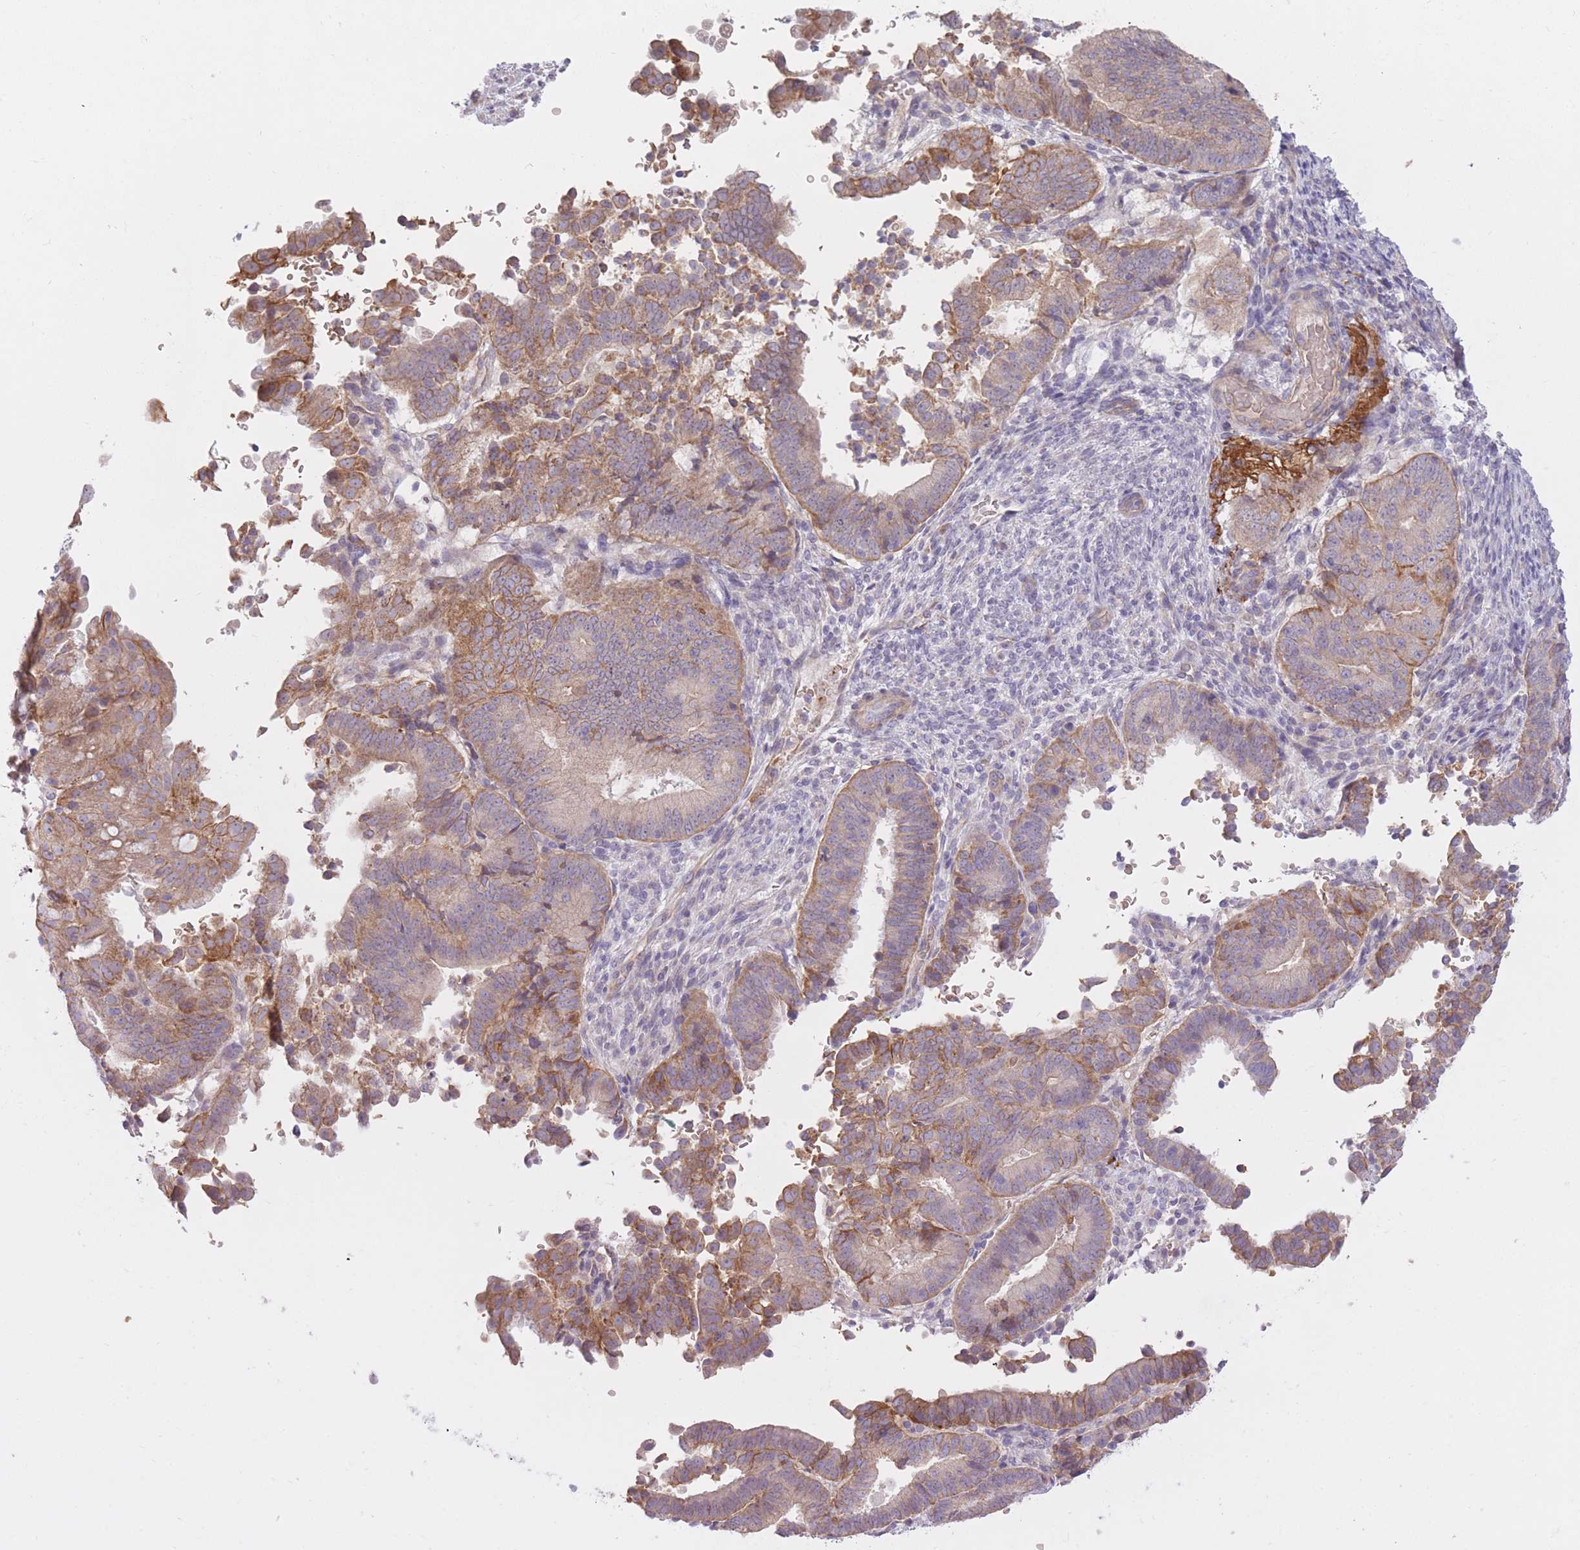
{"staining": {"intensity": "moderate", "quantity": "25%-75%", "location": "cytoplasmic/membranous"}, "tissue": "endometrial cancer", "cell_type": "Tumor cells", "image_type": "cancer", "snomed": [{"axis": "morphology", "description": "Adenocarcinoma, NOS"}, {"axis": "topography", "description": "Endometrium"}], "caption": "The immunohistochemical stain highlights moderate cytoplasmic/membranous positivity in tumor cells of endometrial cancer tissue. Nuclei are stained in blue.", "gene": "REV1", "patient": {"sex": "female", "age": 70}}